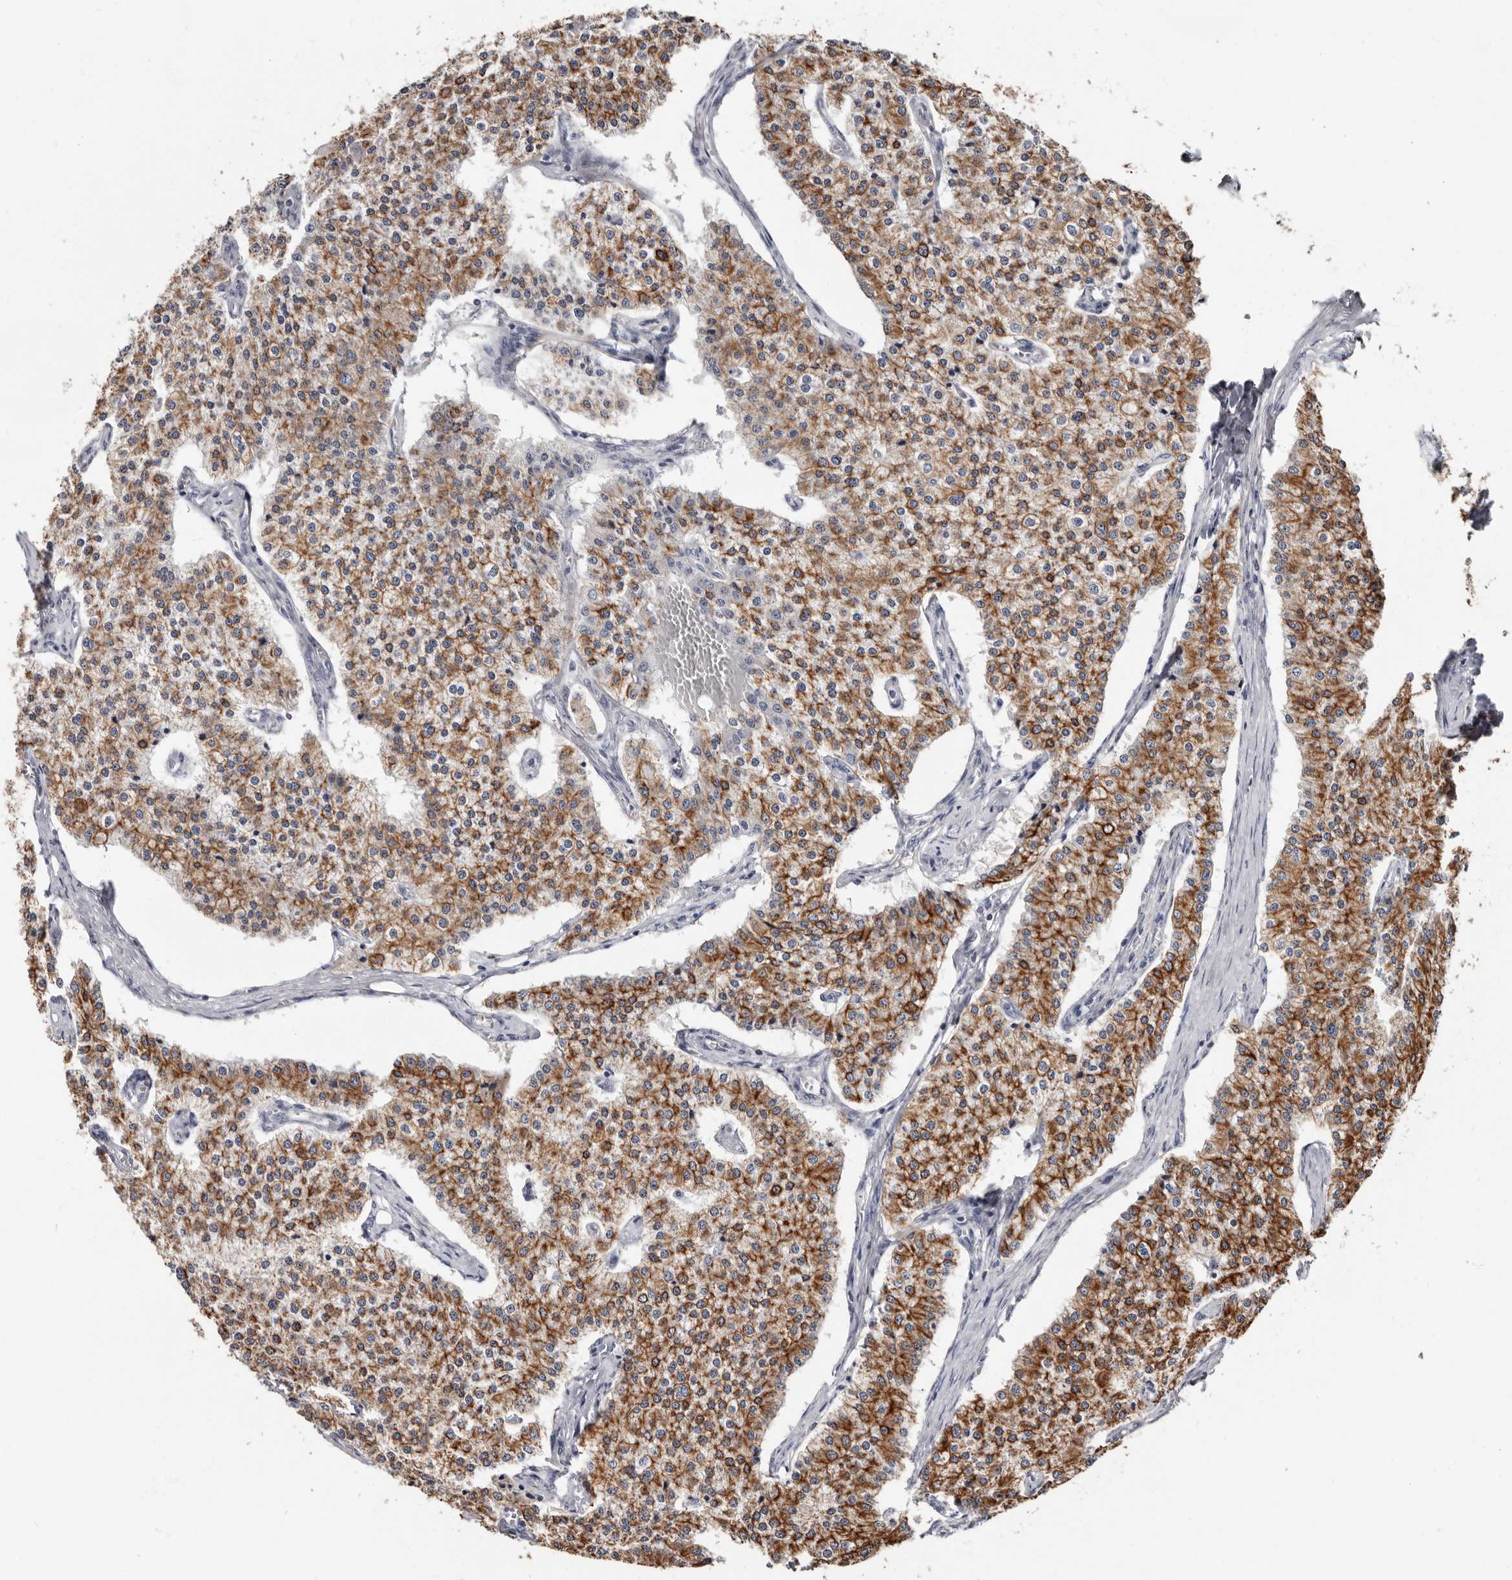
{"staining": {"intensity": "strong", "quantity": "25%-75%", "location": "cytoplasmic/membranous"}, "tissue": "carcinoid", "cell_type": "Tumor cells", "image_type": "cancer", "snomed": [{"axis": "morphology", "description": "Carcinoid, malignant, NOS"}, {"axis": "topography", "description": "Colon"}], "caption": "Immunohistochemical staining of human carcinoid (malignant) displays strong cytoplasmic/membranous protein staining in approximately 25%-75% of tumor cells.", "gene": "MRPL18", "patient": {"sex": "female", "age": 52}}